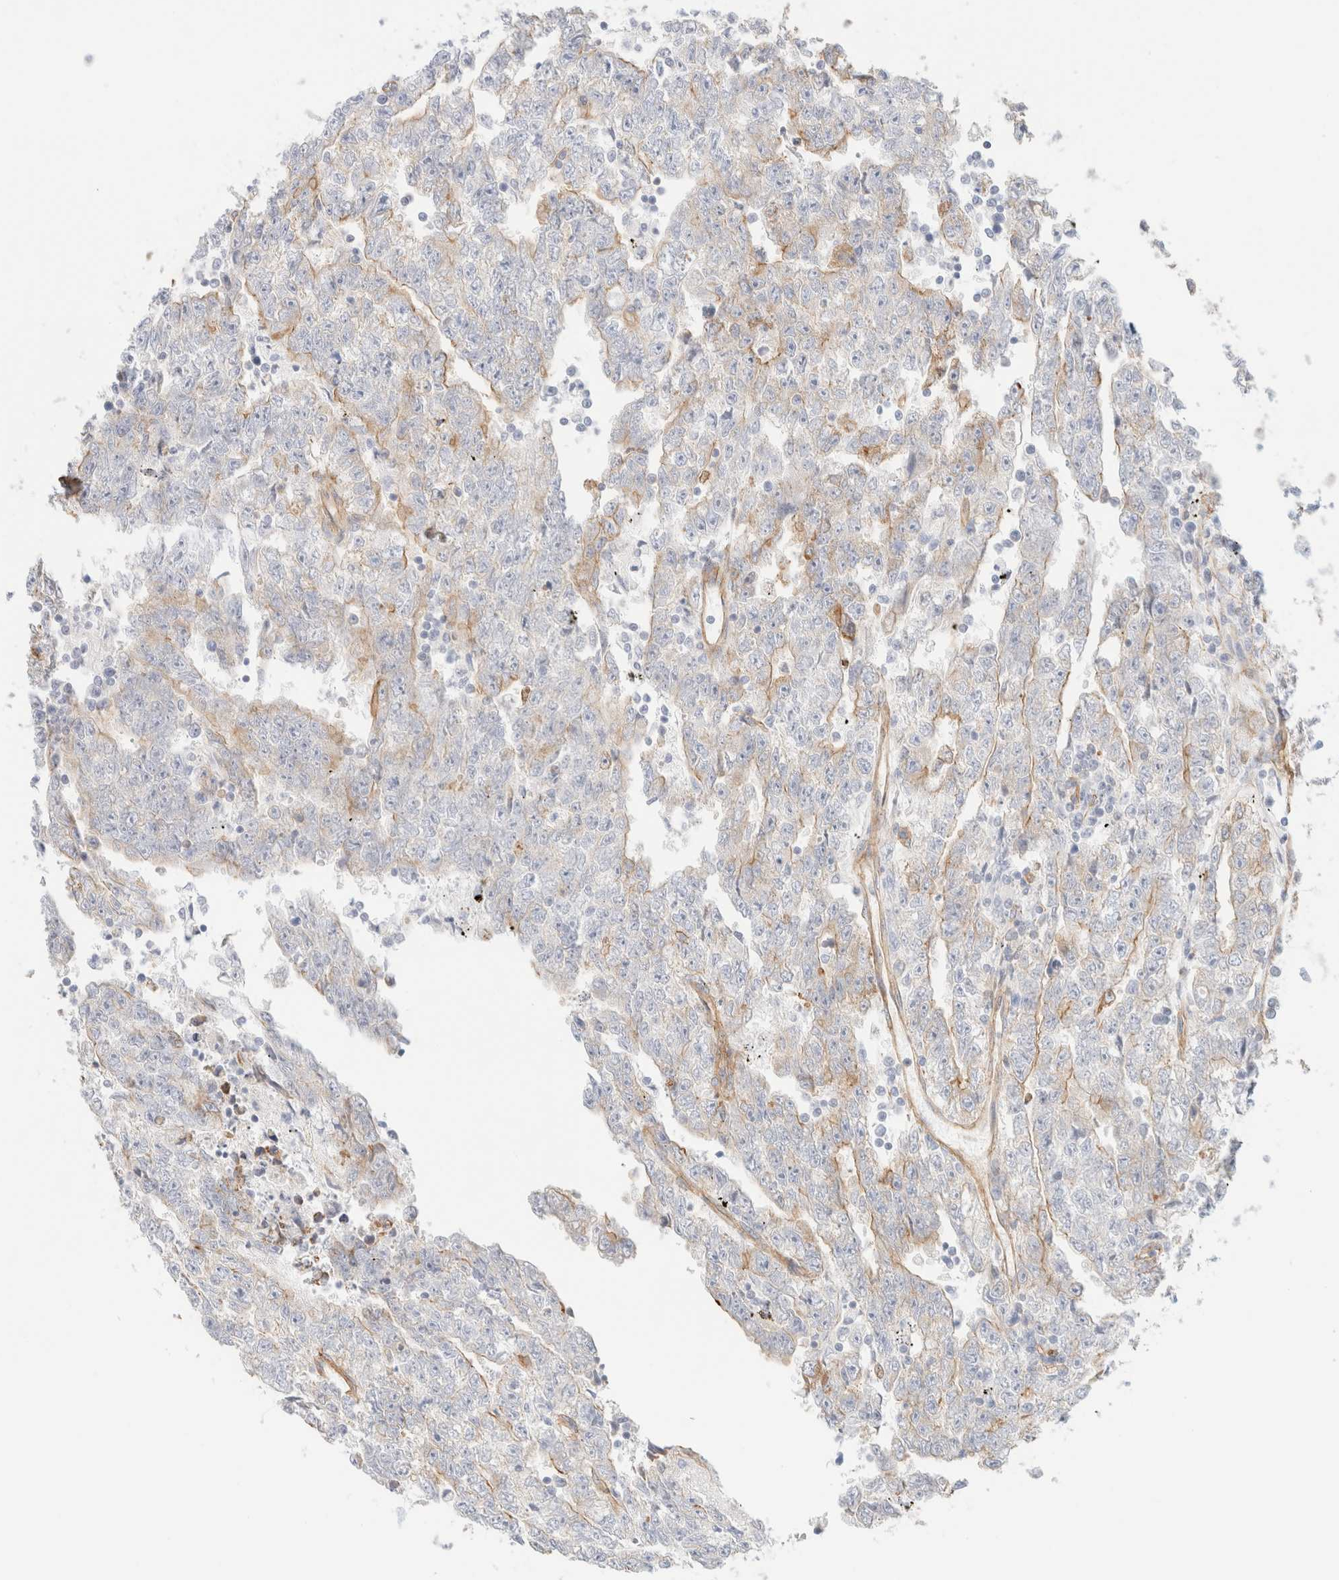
{"staining": {"intensity": "weak", "quantity": "<25%", "location": "cytoplasmic/membranous"}, "tissue": "testis cancer", "cell_type": "Tumor cells", "image_type": "cancer", "snomed": [{"axis": "morphology", "description": "Carcinoma, Embryonal, NOS"}, {"axis": "topography", "description": "Testis"}], "caption": "Testis embryonal carcinoma was stained to show a protein in brown. There is no significant expression in tumor cells.", "gene": "CYB5R4", "patient": {"sex": "male", "age": 25}}